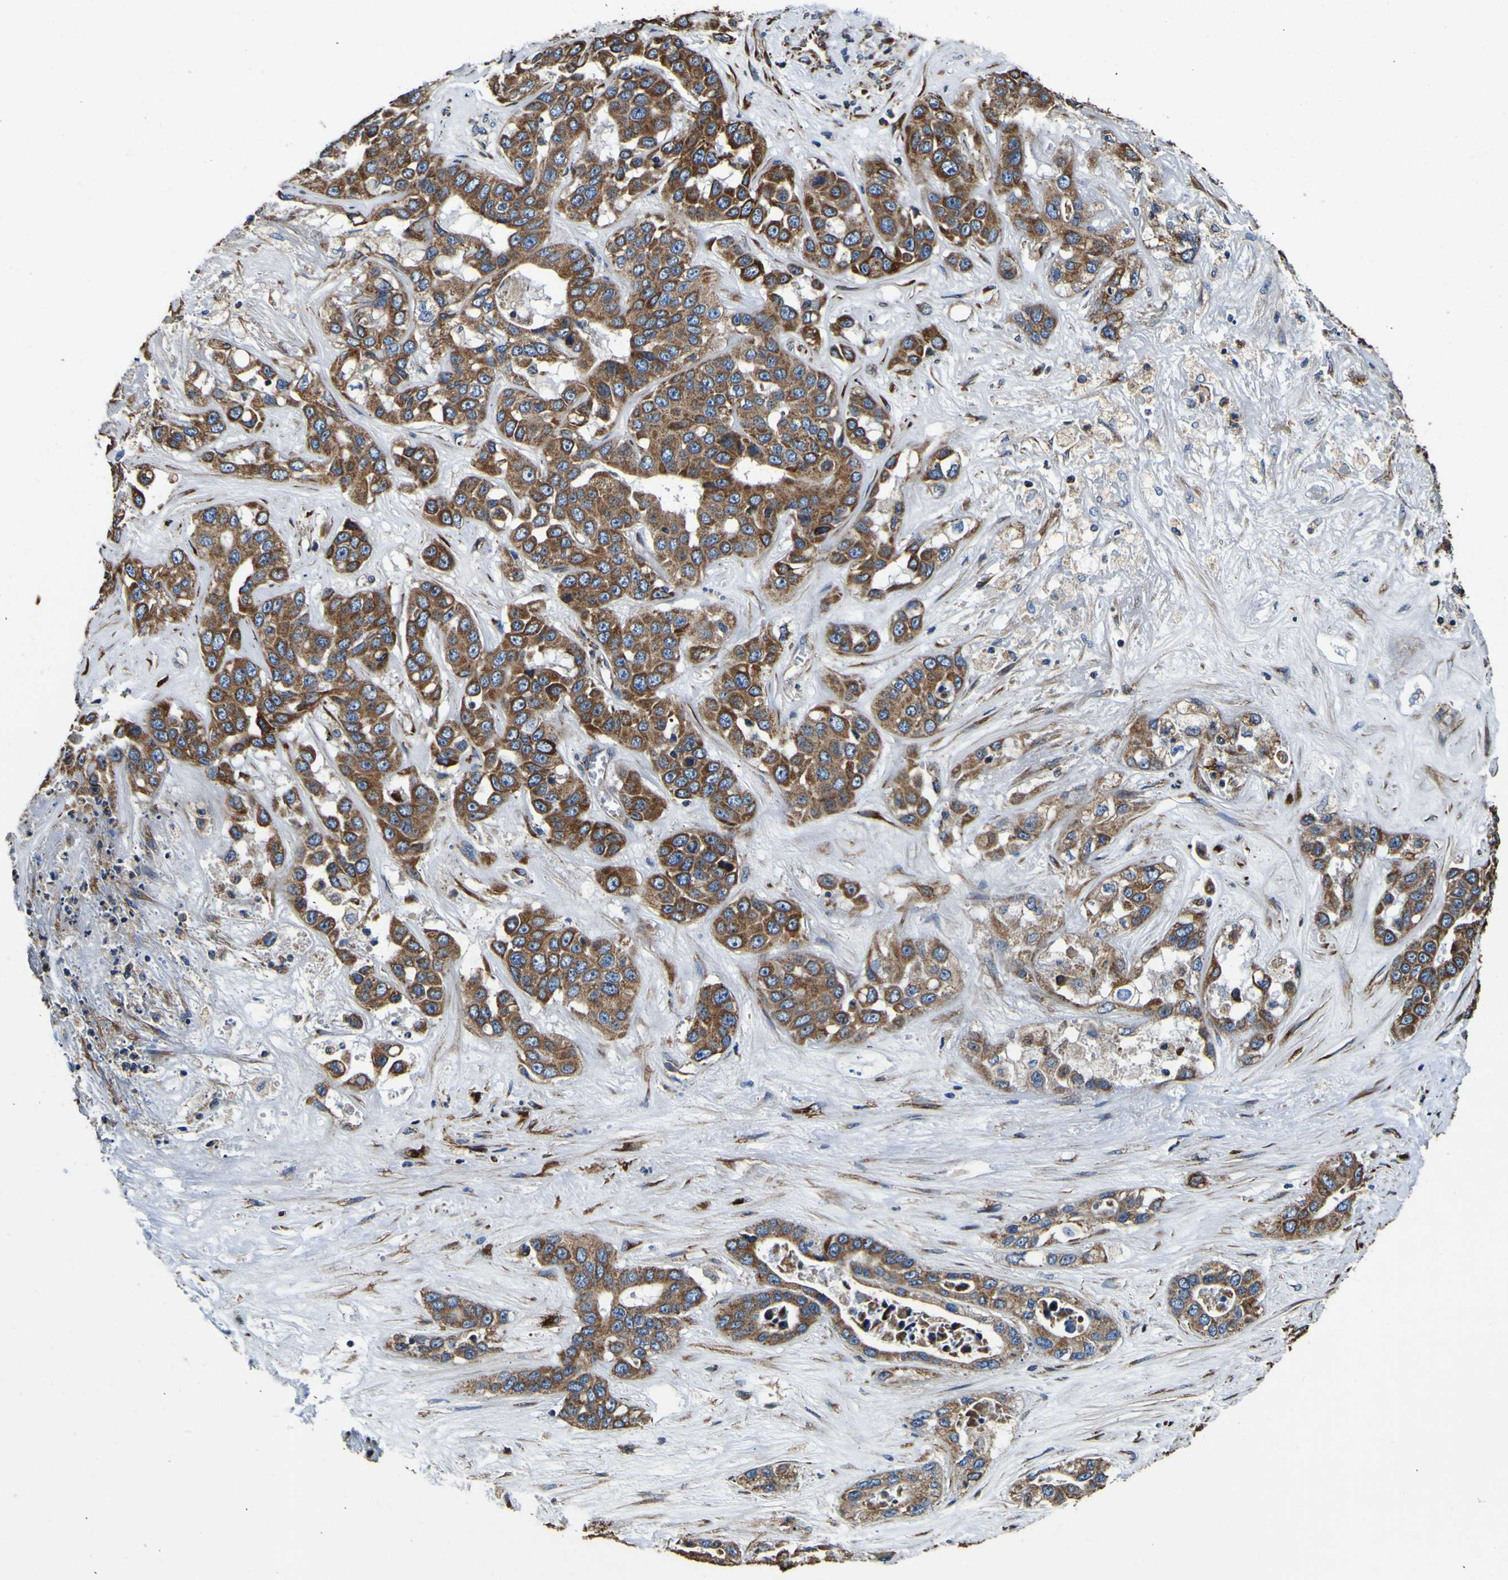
{"staining": {"intensity": "moderate", "quantity": ">75%", "location": "cytoplasmic/membranous"}, "tissue": "liver cancer", "cell_type": "Tumor cells", "image_type": "cancer", "snomed": [{"axis": "morphology", "description": "Cholangiocarcinoma"}, {"axis": "topography", "description": "Liver"}], "caption": "Liver cancer tissue reveals moderate cytoplasmic/membranous staining in approximately >75% of tumor cells", "gene": "INPP5A", "patient": {"sex": "female", "age": 52}}